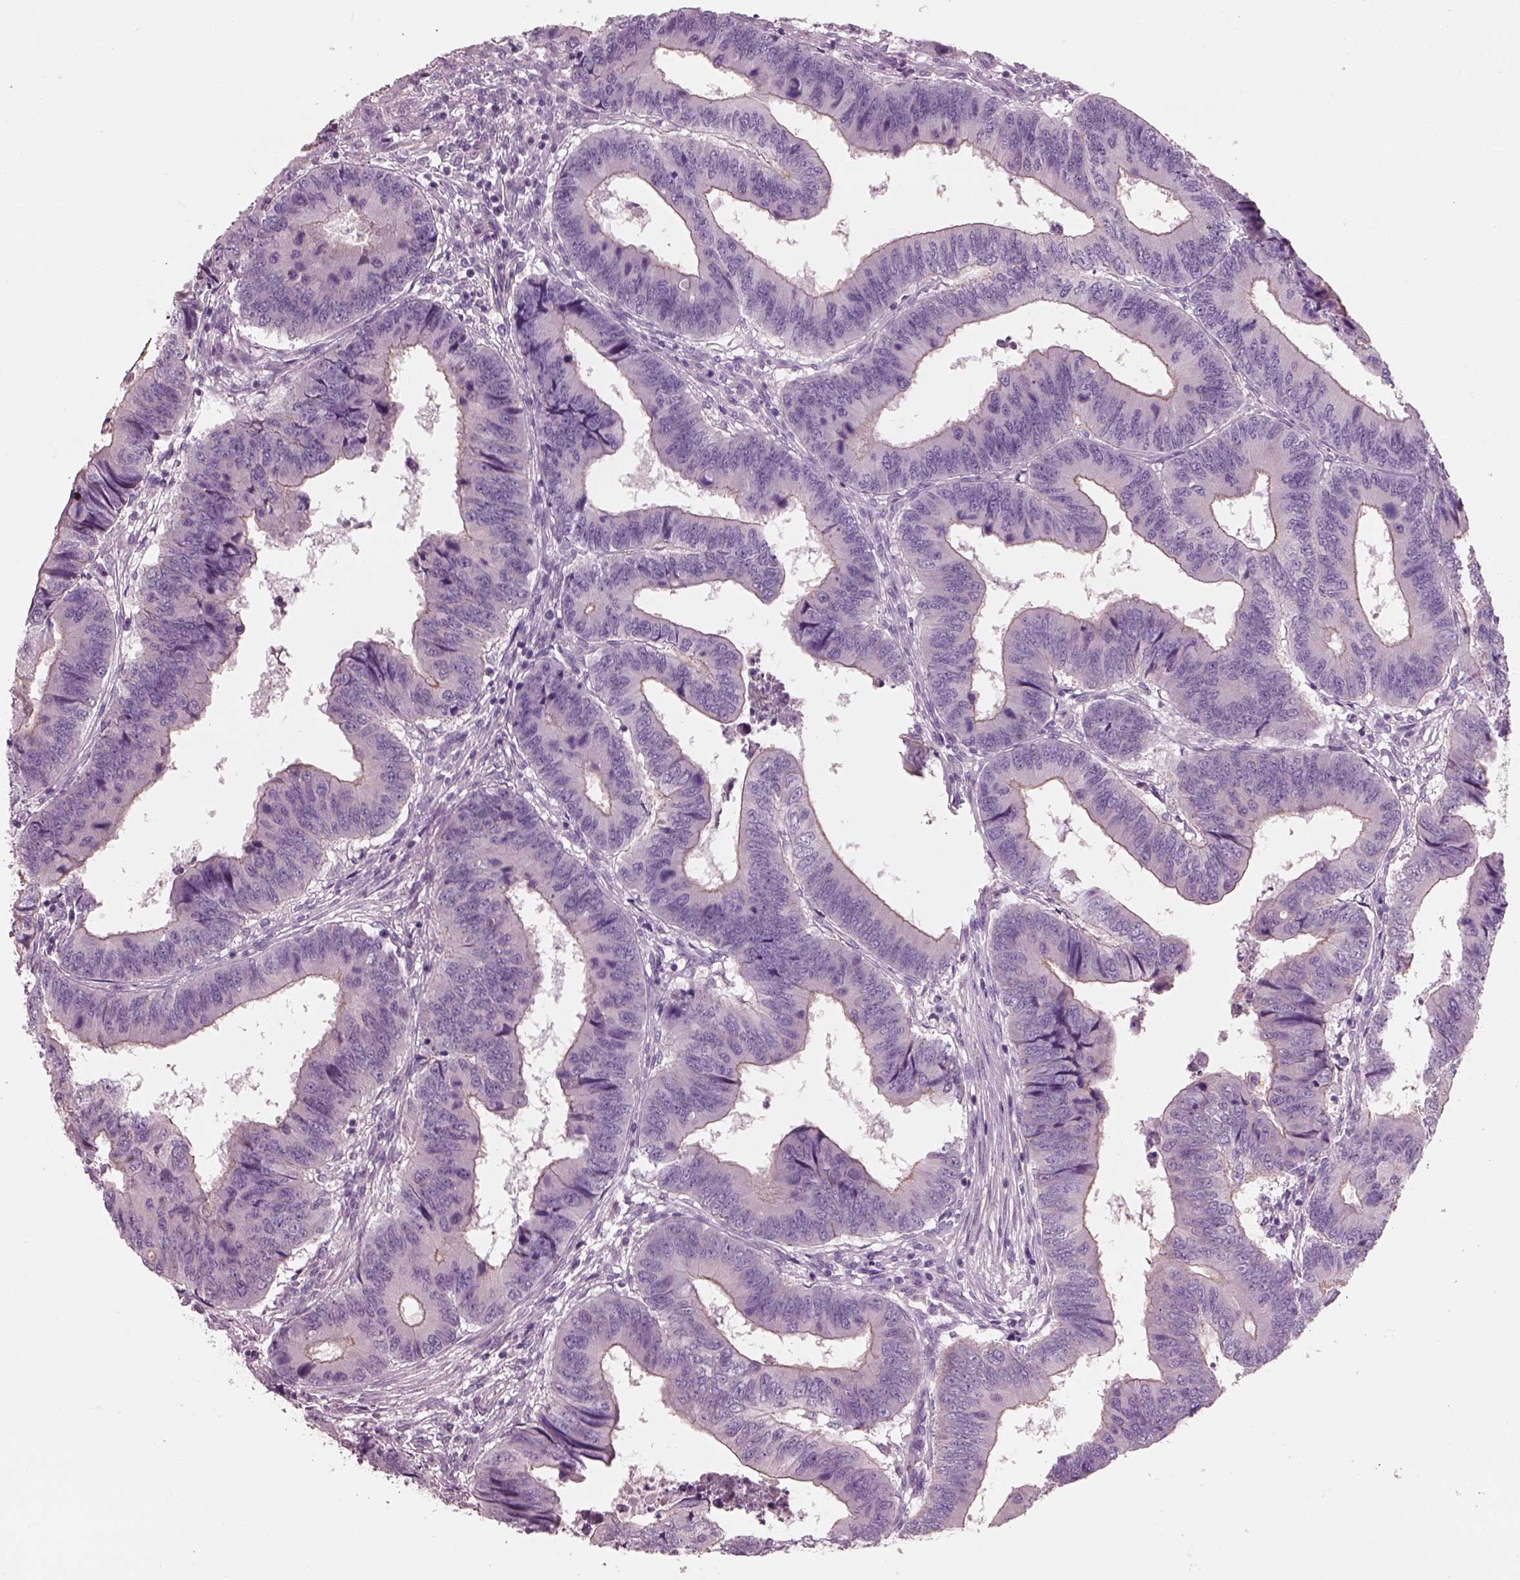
{"staining": {"intensity": "negative", "quantity": "none", "location": "none"}, "tissue": "colorectal cancer", "cell_type": "Tumor cells", "image_type": "cancer", "snomed": [{"axis": "morphology", "description": "Adenocarcinoma, NOS"}, {"axis": "topography", "description": "Colon"}], "caption": "A histopathology image of human colorectal cancer is negative for staining in tumor cells.", "gene": "IGLL1", "patient": {"sex": "male", "age": 53}}